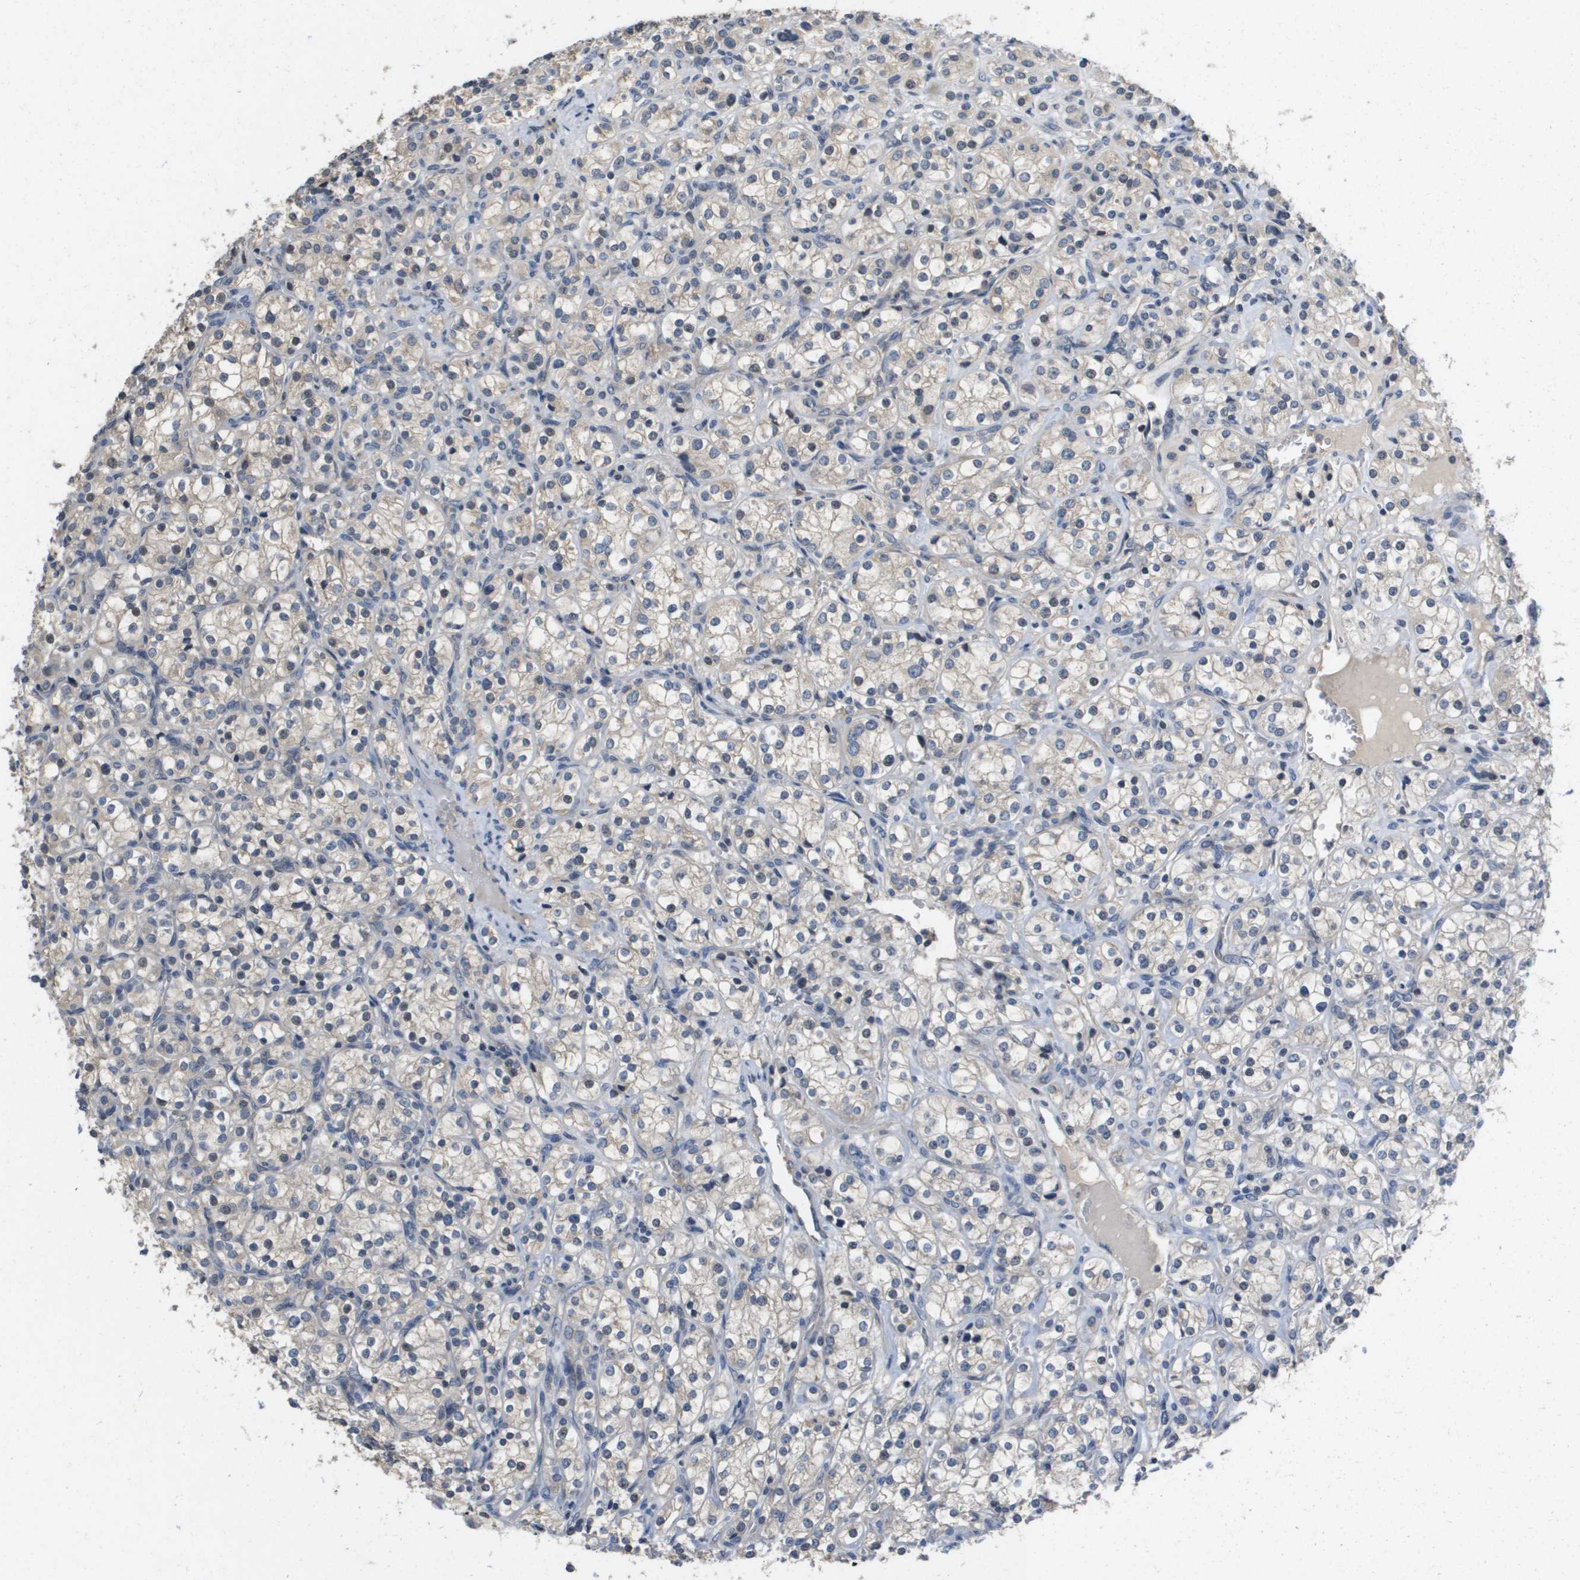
{"staining": {"intensity": "negative", "quantity": "none", "location": "none"}, "tissue": "renal cancer", "cell_type": "Tumor cells", "image_type": "cancer", "snomed": [{"axis": "morphology", "description": "Adenocarcinoma, NOS"}, {"axis": "topography", "description": "Kidney"}], "caption": "A high-resolution photomicrograph shows immunohistochemistry staining of renal adenocarcinoma, which reveals no significant staining in tumor cells.", "gene": "CAPN11", "patient": {"sex": "male", "age": 77}}